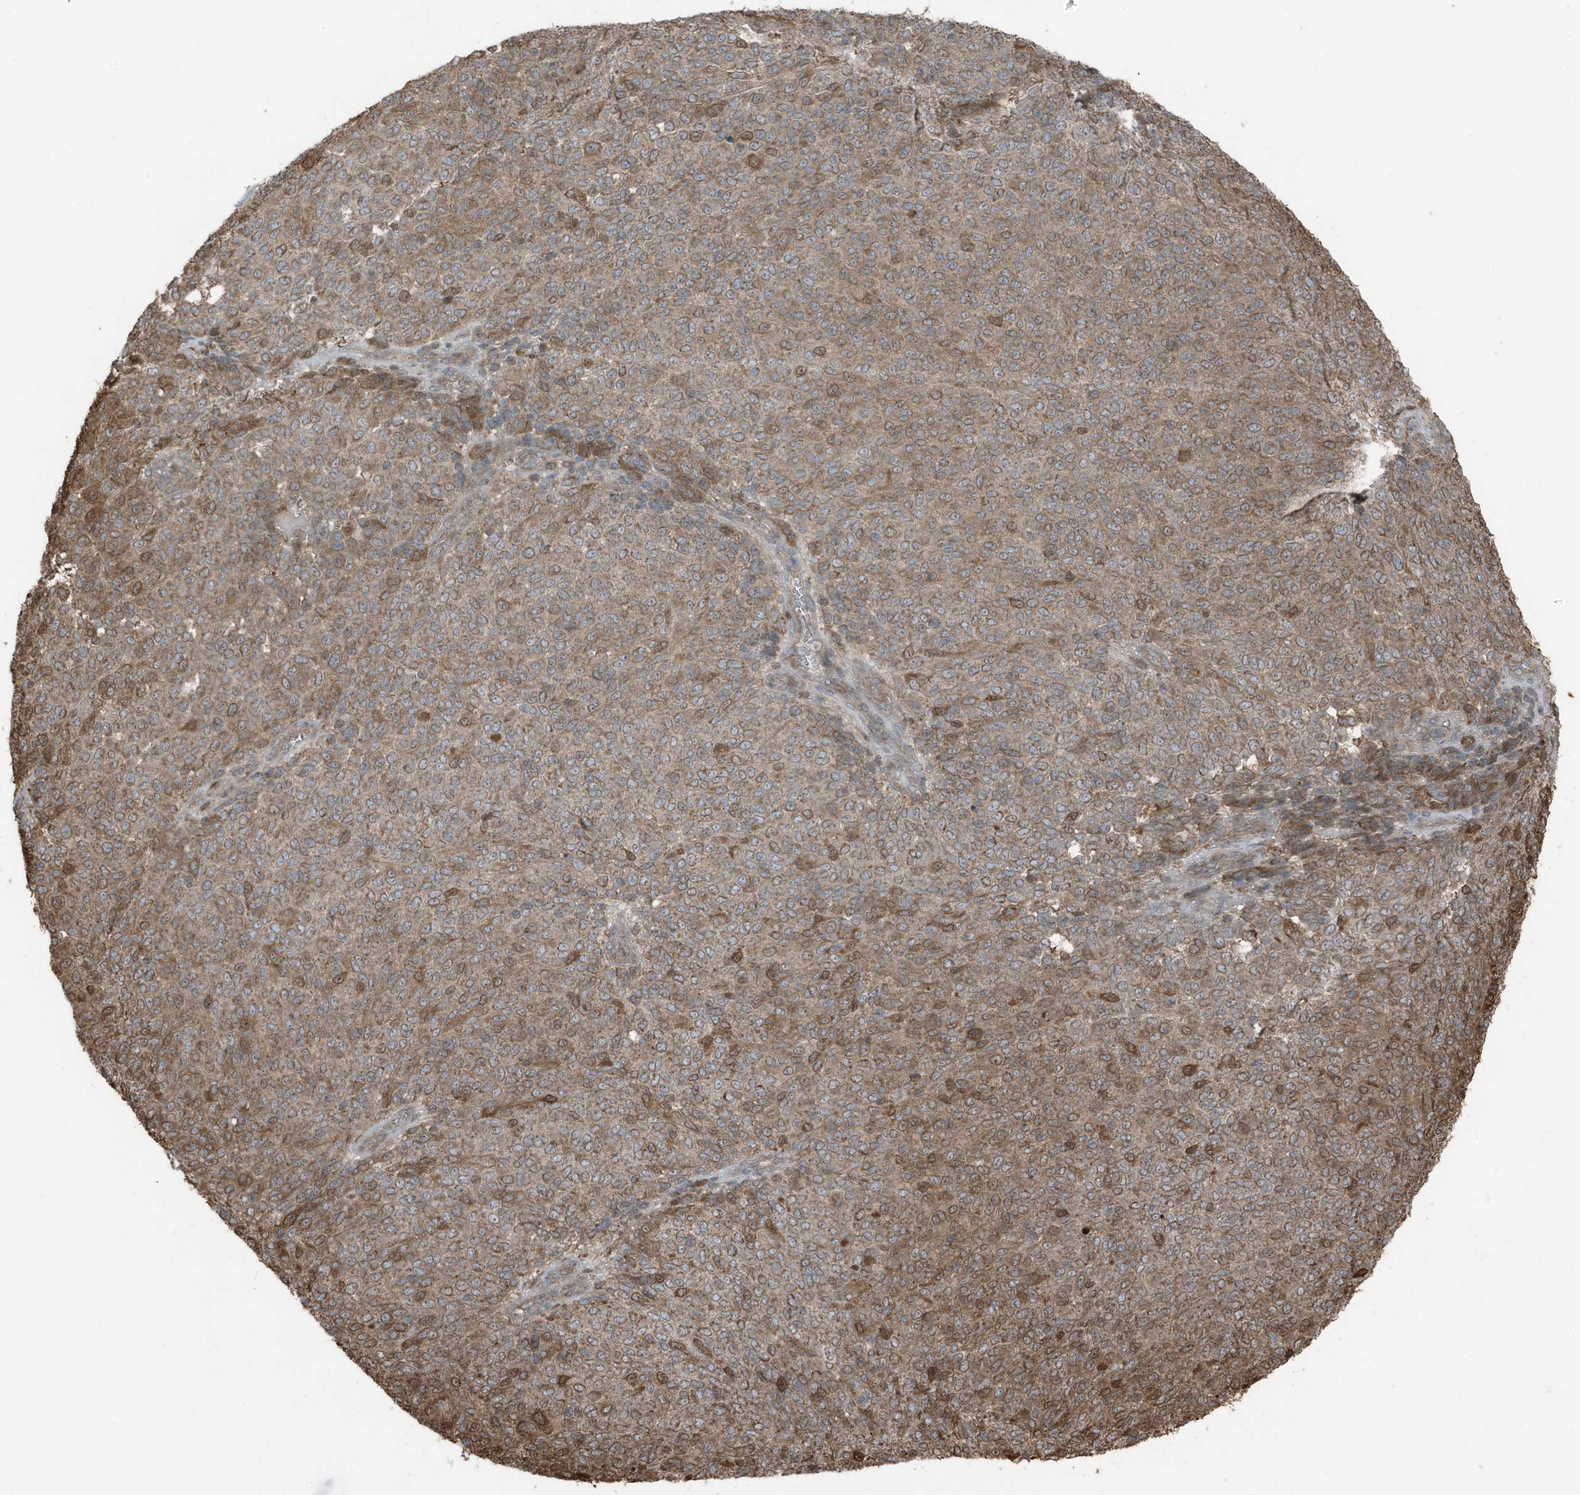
{"staining": {"intensity": "moderate", "quantity": ">75%", "location": "cytoplasmic/membranous"}, "tissue": "melanoma", "cell_type": "Tumor cells", "image_type": "cancer", "snomed": [{"axis": "morphology", "description": "Malignant melanoma, NOS"}, {"axis": "topography", "description": "Skin"}], "caption": "Moderate cytoplasmic/membranous positivity is present in about >75% of tumor cells in malignant melanoma.", "gene": "AZI2", "patient": {"sex": "male", "age": 49}}